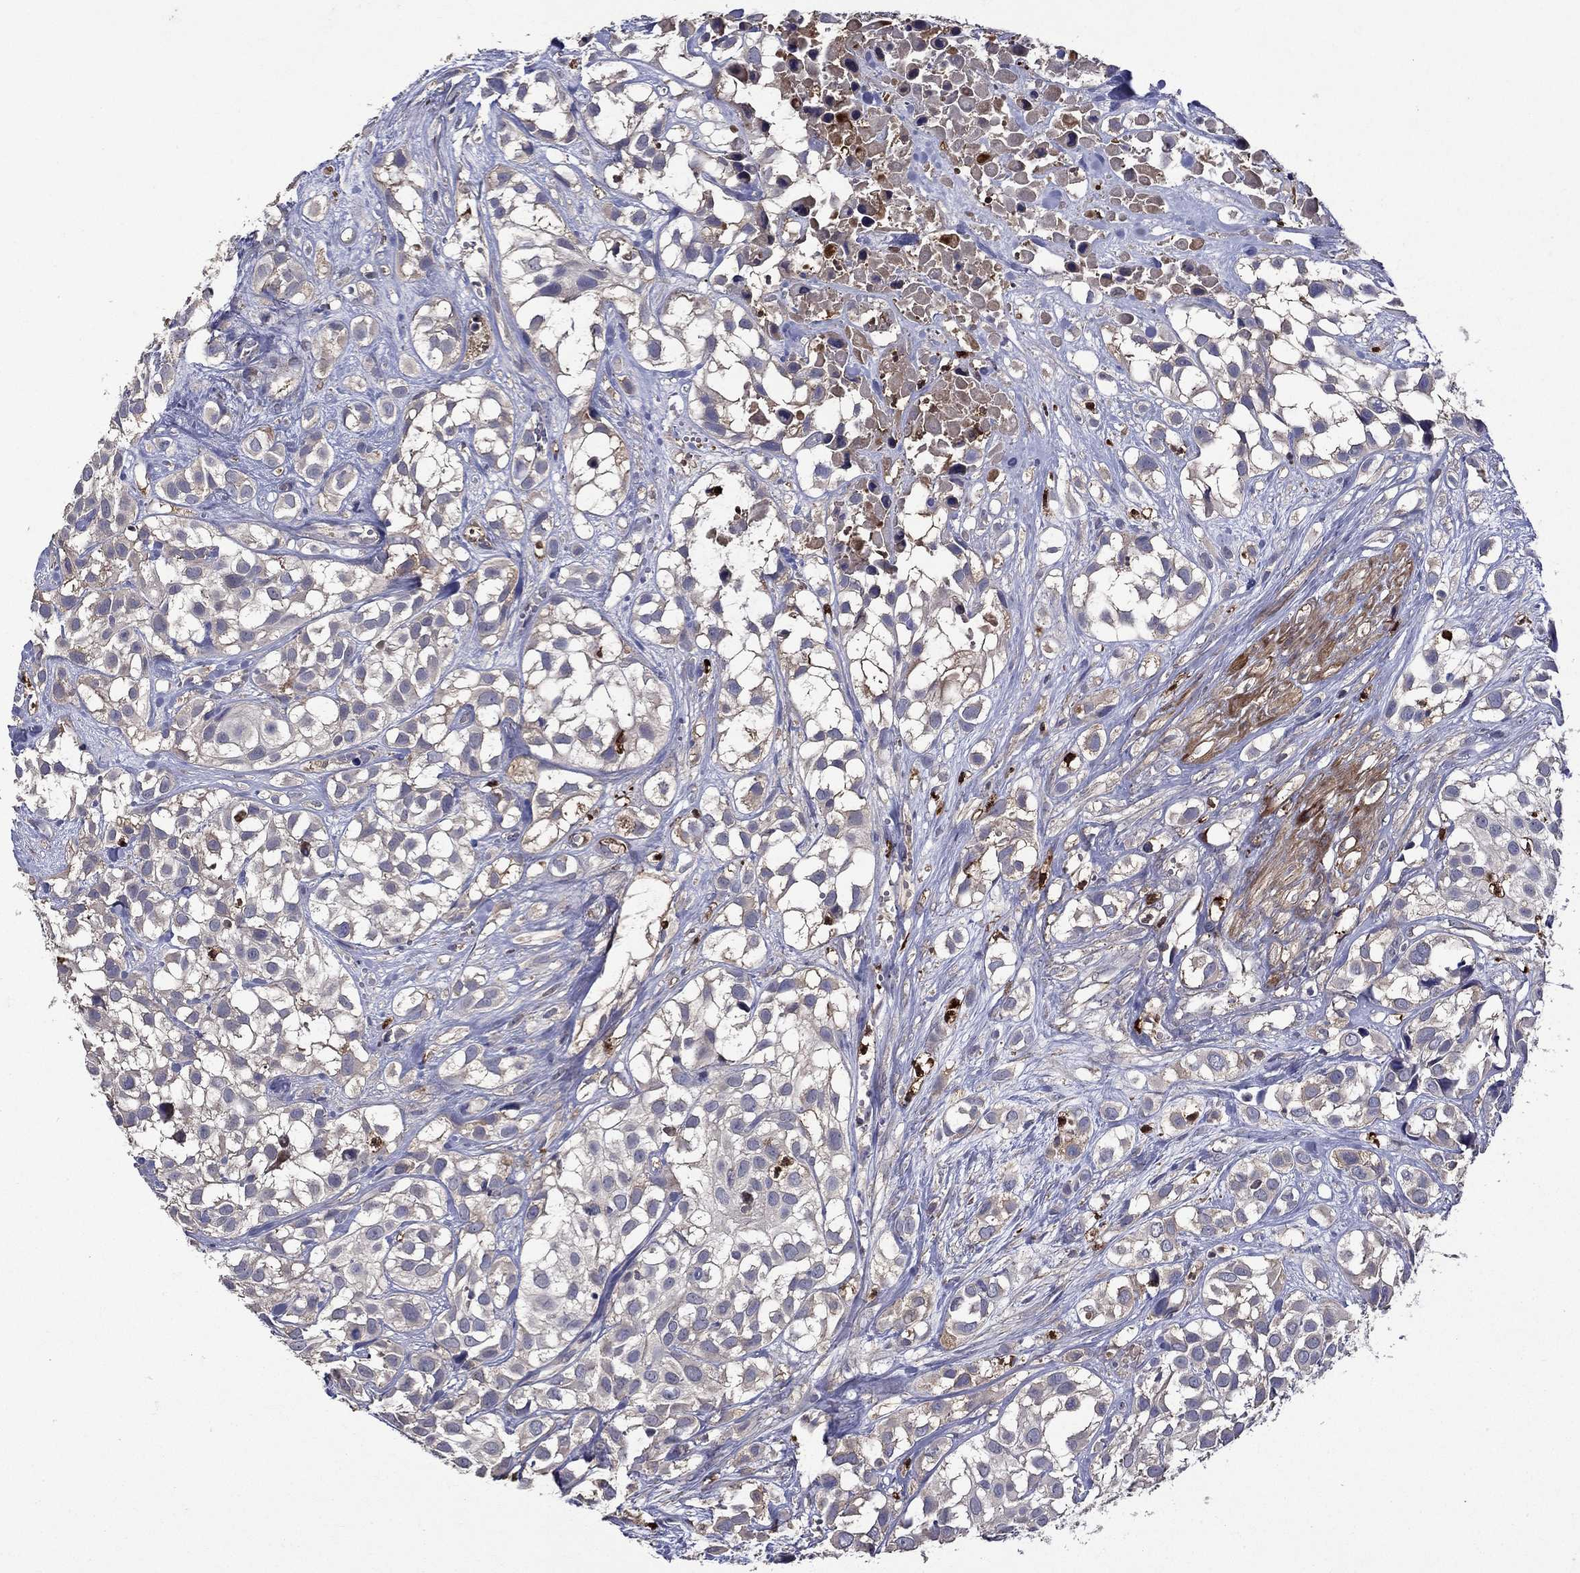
{"staining": {"intensity": "negative", "quantity": "none", "location": "none"}, "tissue": "urothelial cancer", "cell_type": "Tumor cells", "image_type": "cancer", "snomed": [{"axis": "morphology", "description": "Urothelial carcinoma, High grade"}, {"axis": "topography", "description": "Urinary bladder"}], "caption": "This is a histopathology image of immunohistochemistry staining of urothelial cancer, which shows no staining in tumor cells. (DAB (3,3'-diaminobenzidine) immunohistochemistry (IHC), high magnification).", "gene": "SATB1", "patient": {"sex": "male", "age": 56}}